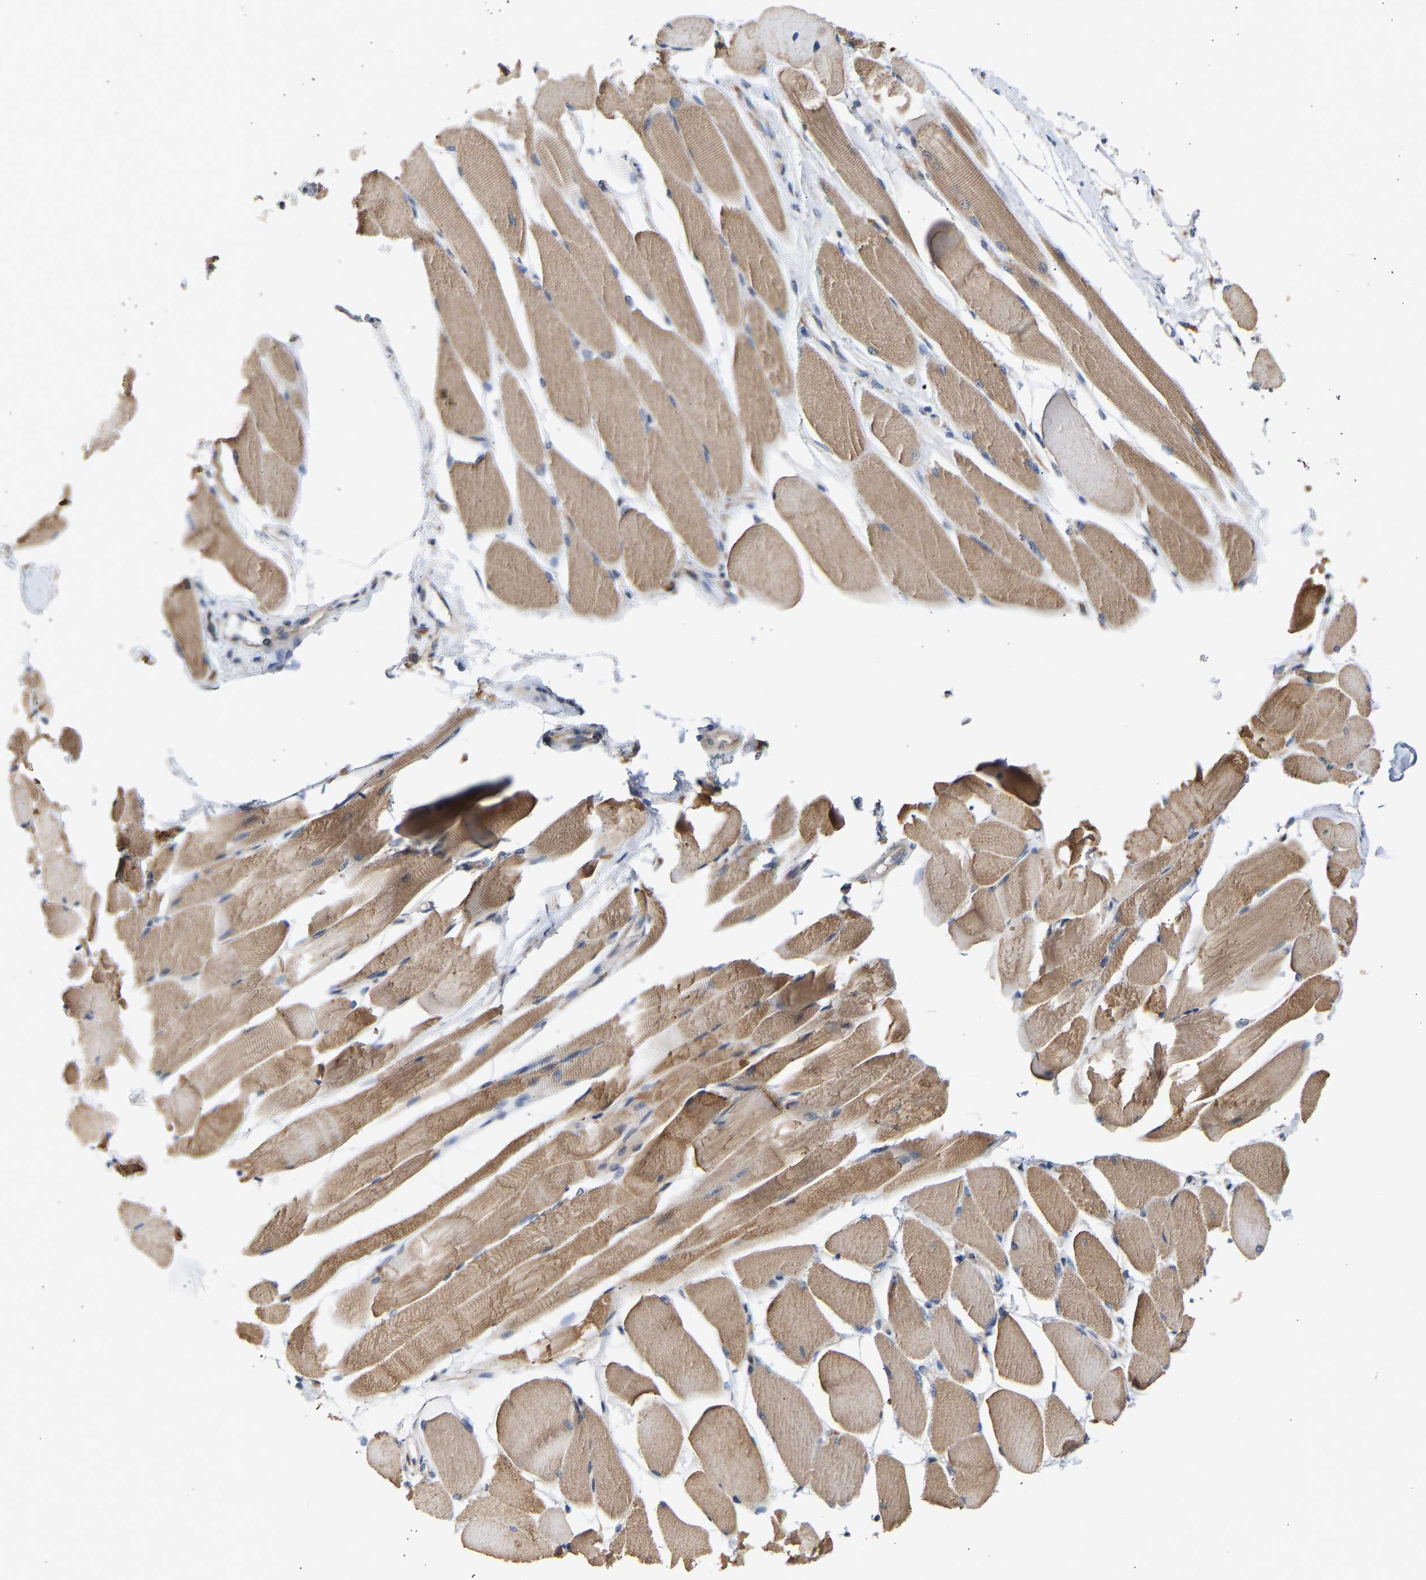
{"staining": {"intensity": "moderate", "quantity": ">75%", "location": "cytoplasmic/membranous"}, "tissue": "skeletal muscle", "cell_type": "Myocytes", "image_type": "normal", "snomed": [{"axis": "morphology", "description": "Normal tissue, NOS"}, {"axis": "topography", "description": "Skeletal muscle"}, {"axis": "topography", "description": "Peripheral nerve tissue"}], "caption": "Immunohistochemical staining of benign skeletal muscle displays >75% levels of moderate cytoplasmic/membranous protein staining in about >75% of myocytes. The staining was performed using DAB (3,3'-diaminobenzidine), with brown indicating positive protein expression. Nuclei are stained blue with hematoxylin.", "gene": "GCN1", "patient": {"sex": "female", "age": 84}}